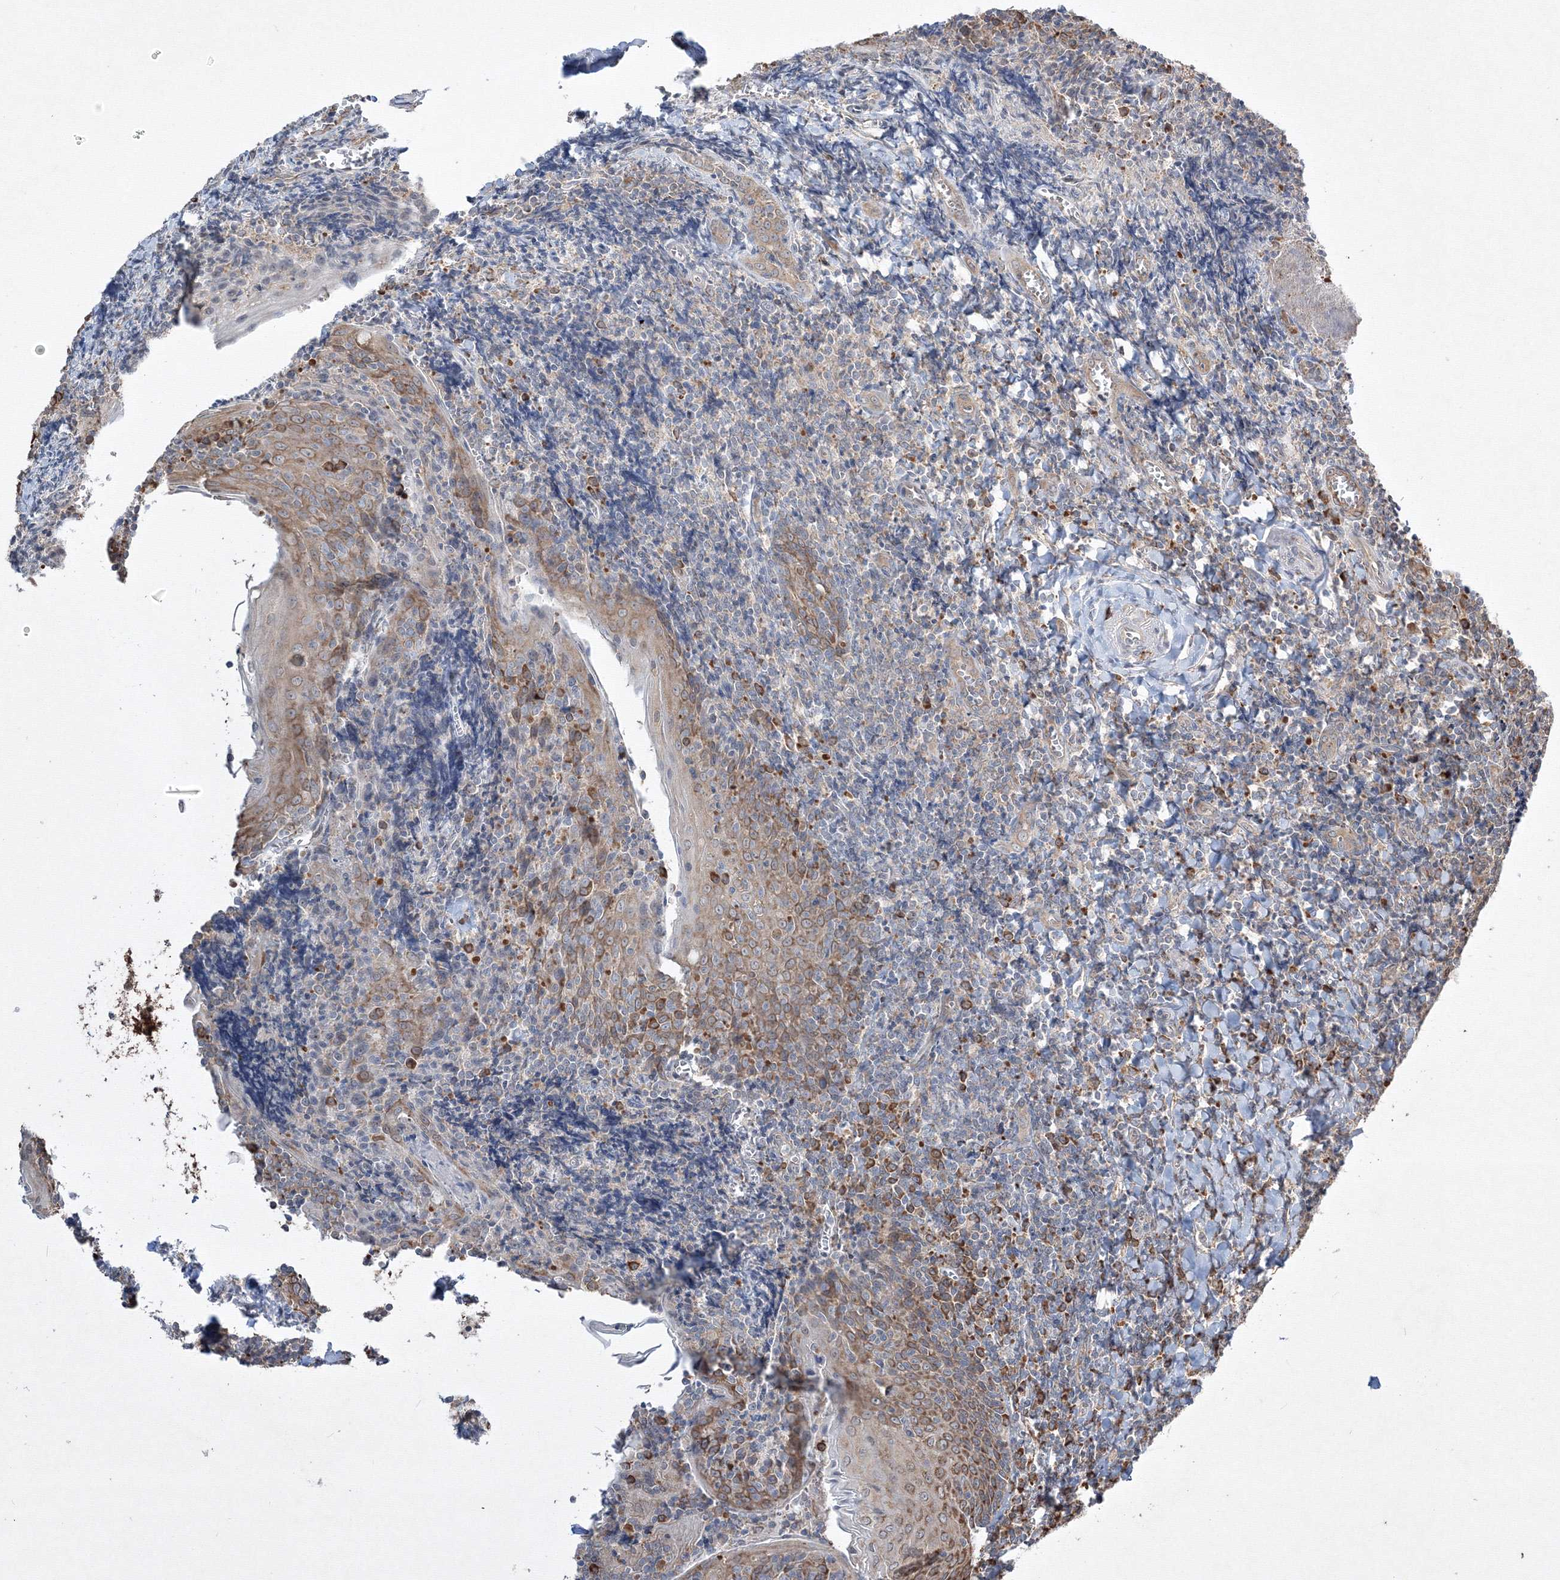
{"staining": {"intensity": "moderate", "quantity": "25%-75%", "location": "cytoplasmic/membranous"}, "tissue": "tonsil", "cell_type": "Germinal center cells", "image_type": "normal", "snomed": [{"axis": "morphology", "description": "Normal tissue, NOS"}, {"axis": "topography", "description": "Tonsil"}], "caption": "A micrograph of human tonsil stained for a protein displays moderate cytoplasmic/membranous brown staining in germinal center cells.", "gene": "FBXL8", "patient": {"sex": "male", "age": 27}}